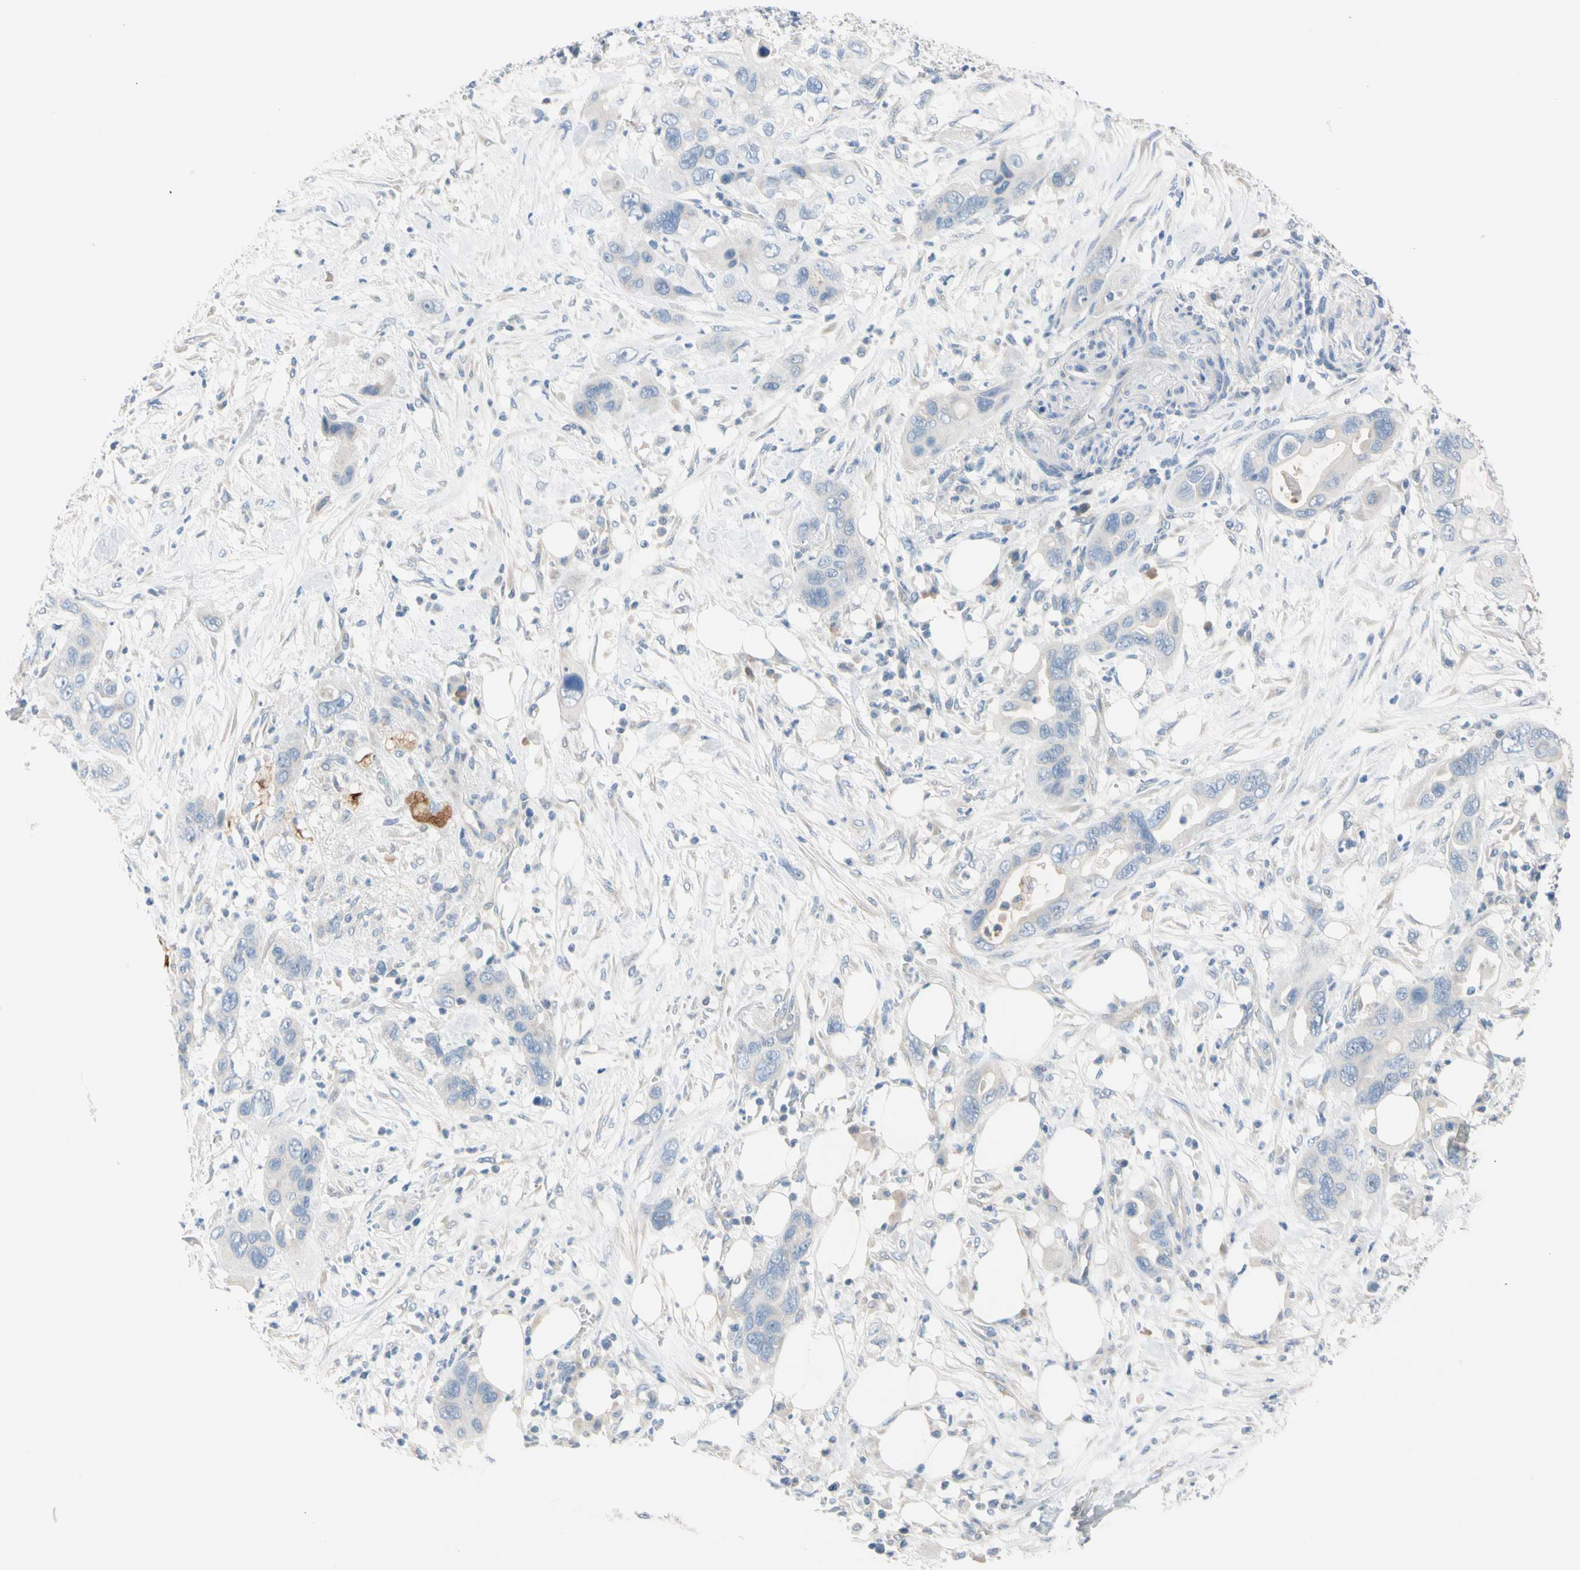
{"staining": {"intensity": "negative", "quantity": "none", "location": "none"}, "tissue": "pancreatic cancer", "cell_type": "Tumor cells", "image_type": "cancer", "snomed": [{"axis": "morphology", "description": "Adenocarcinoma, NOS"}, {"axis": "topography", "description": "Pancreas"}], "caption": "There is no significant positivity in tumor cells of pancreatic cancer.", "gene": "MARK1", "patient": {"sex": "female", "age": 71}}